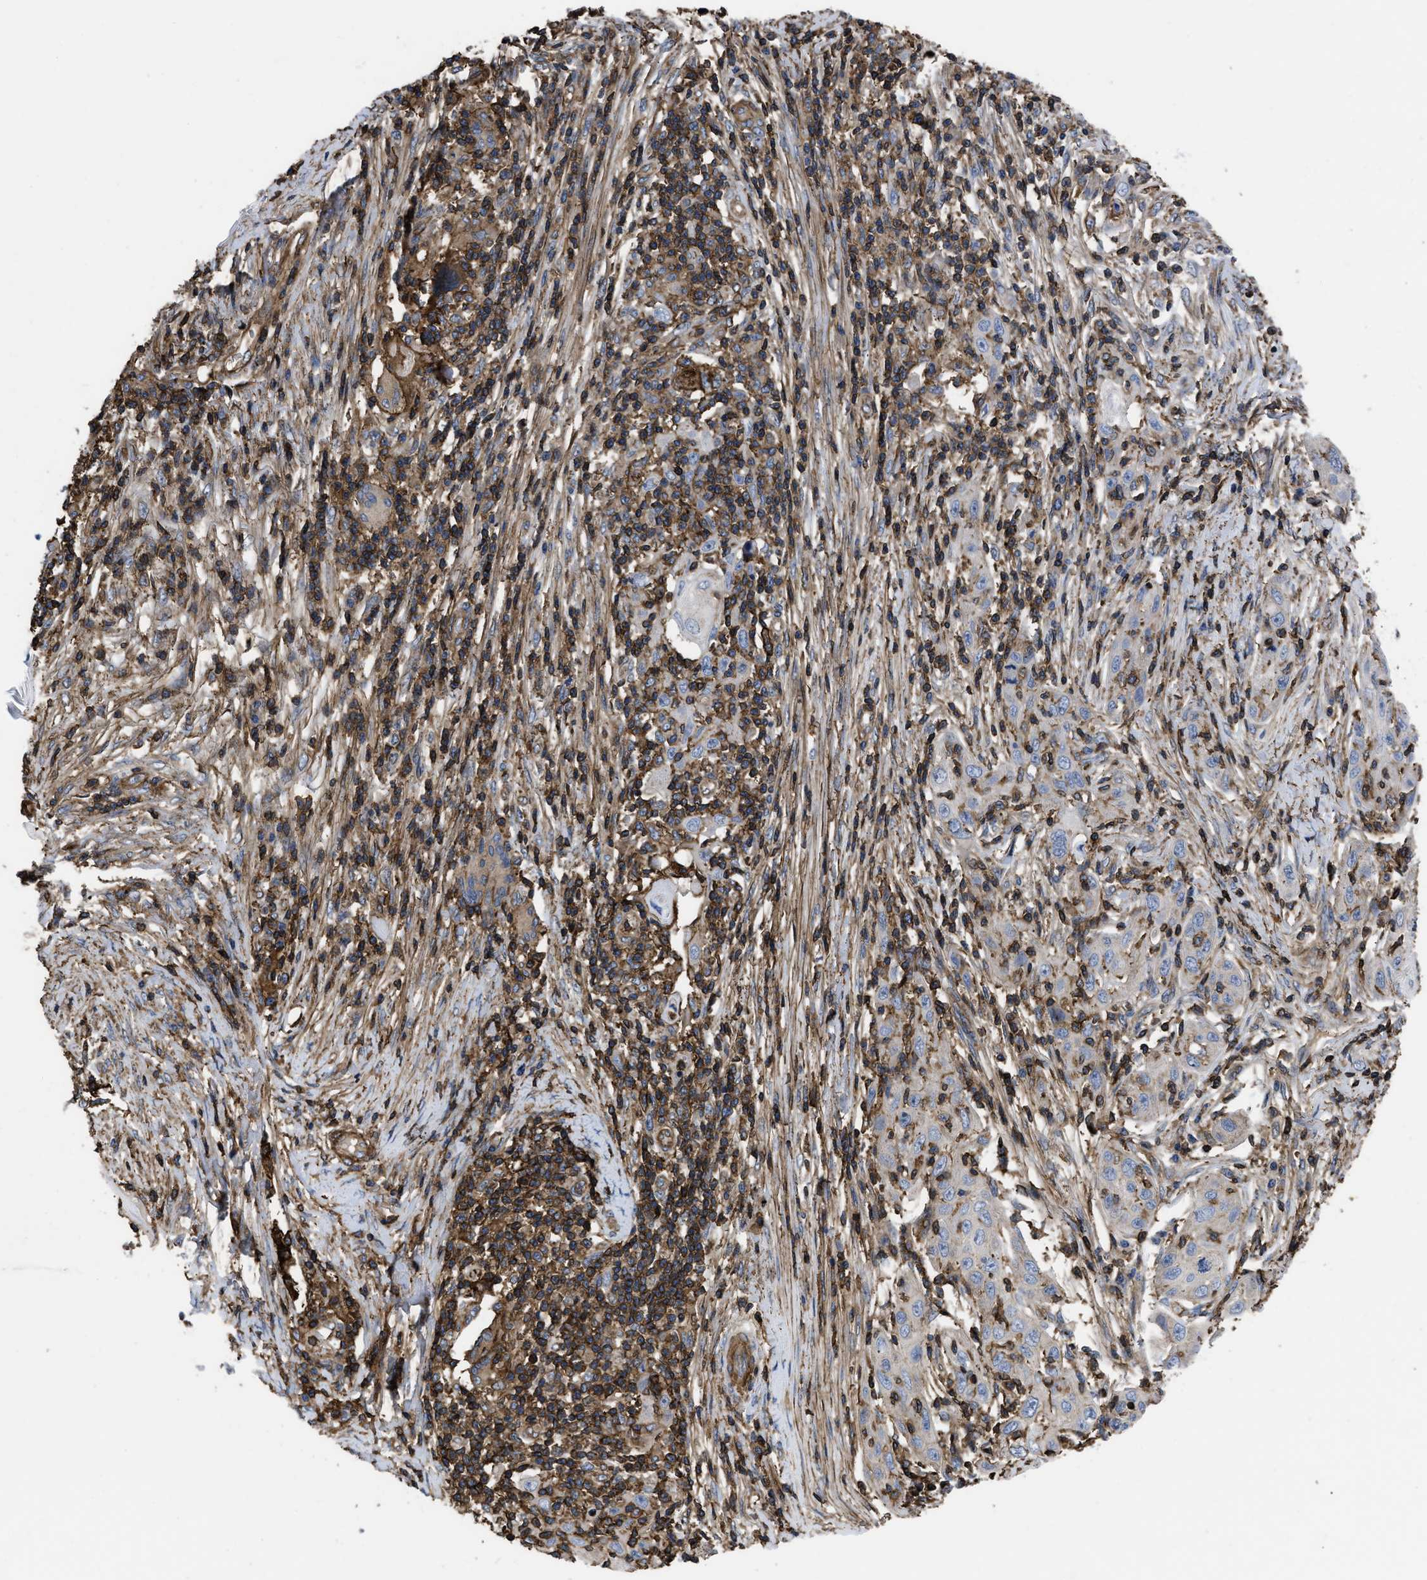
{"staining": {"intensity": "negative", "quantity": "none", "location": "none"}, "tissue": "skin cancer", "cell_type": "Tumor cells", "image_type": "cancer", "snomed": [{"axis": "morphology", "description": "Squamous cell carcinoma, NOS"}, {"axis": "topography", "description": "Skin"}], "caption": "Micrograph shows no protein positivity in tumor cells of skin cancer (squamous cell carcinoma) tissue. The staining is performed using DAB brown chromogen with nuclei counter-stained in using hematoxylin.", "gene": "SCUBE2", "patient": {"sex": "female", "age": 88}}